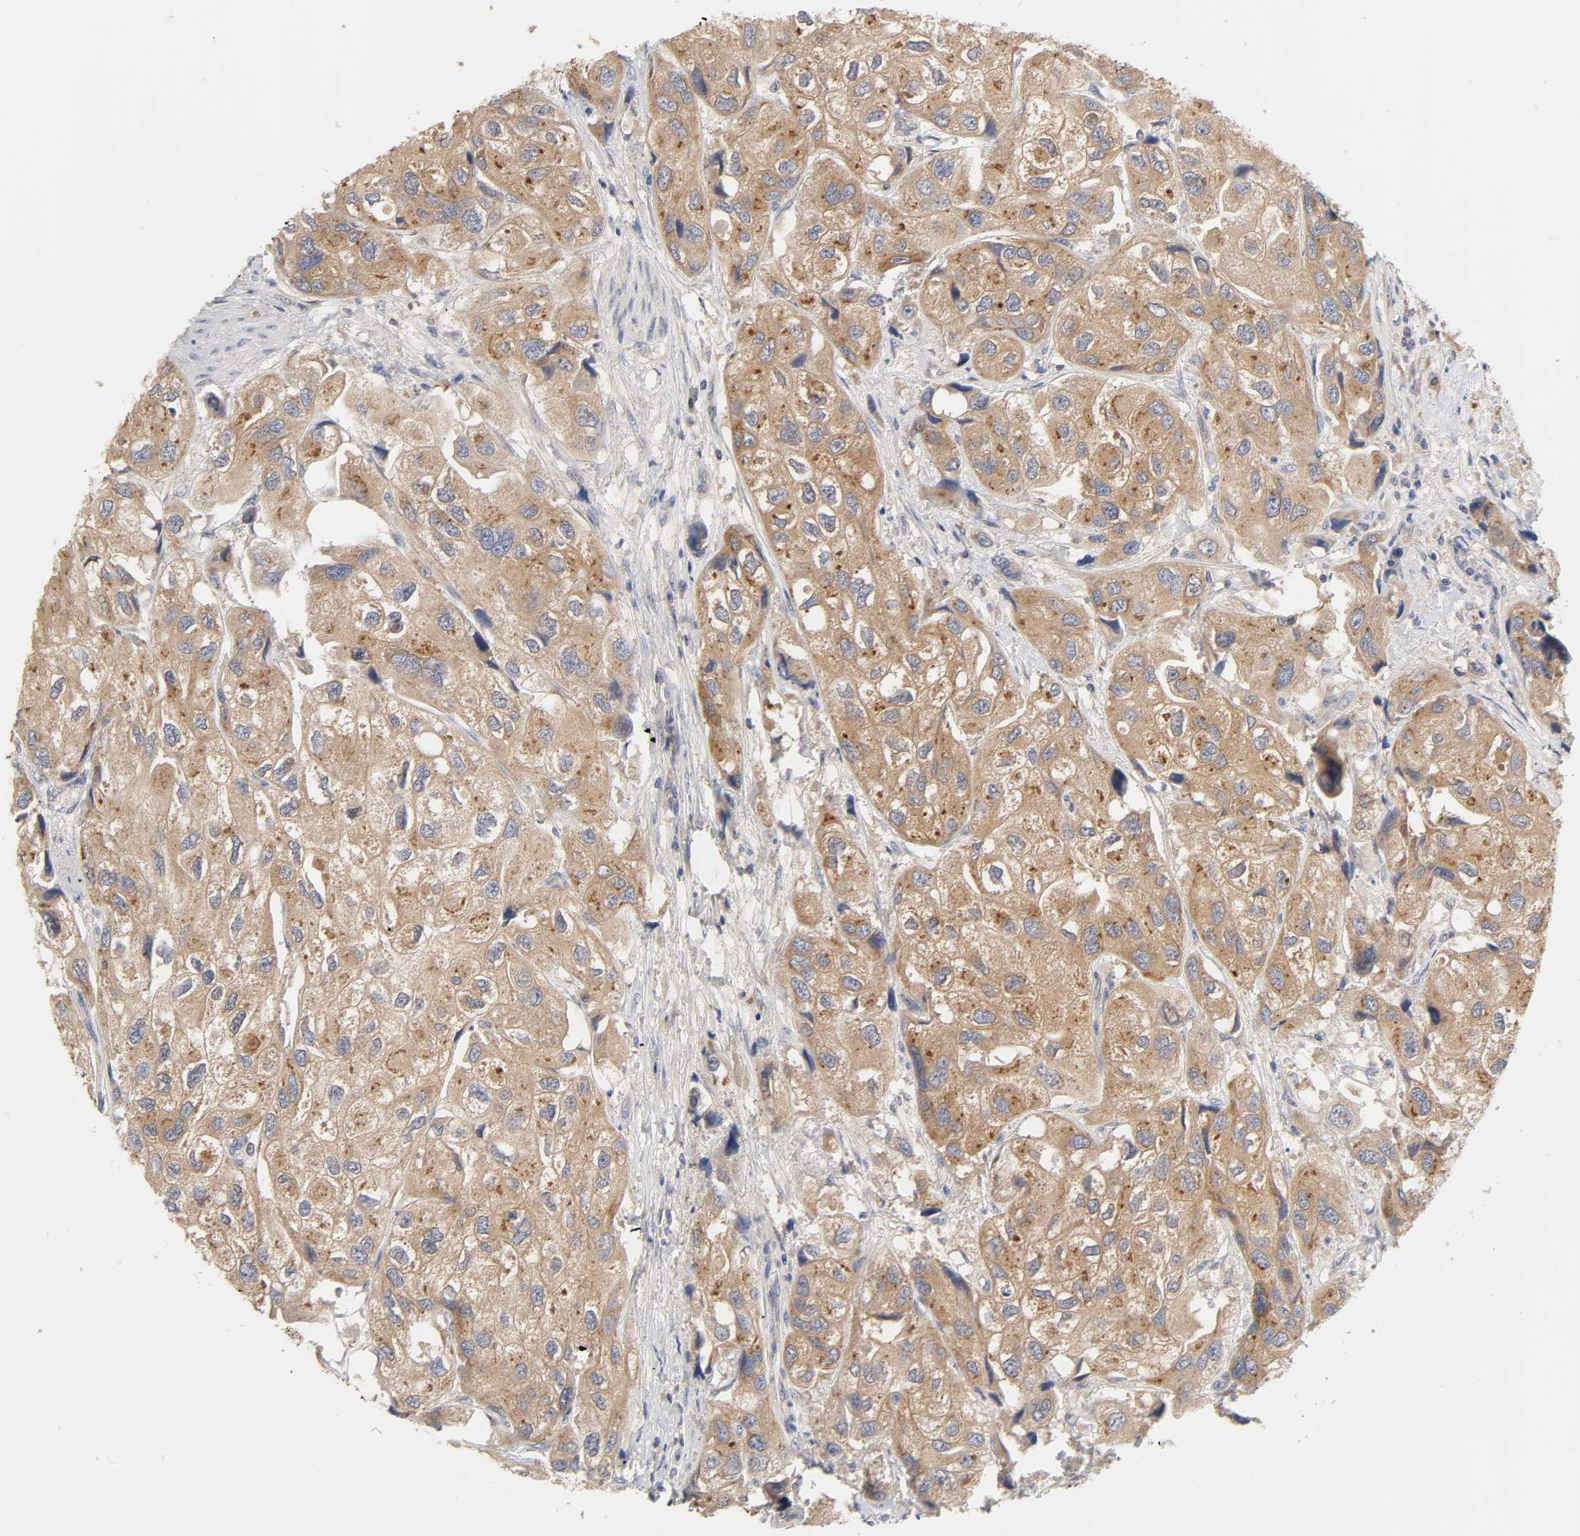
{"staining": {"intensity": "moderate", "quantity": ">75%", "location": "cytoplasmic/membranous"}, "tissue": "urothelial cancer", "cell_type": "Tumor cells", "image_type": "cancer", "snomed": [{"axis": "morphology", "description": "Urothelial carcinoma, High grade"}, {"axis": "topography", "description": "Urinary bladder"}], "caption": "This photomicrograph displays immunohistochemistry (IHC) staining of high-grade urothelial carcinoma, with medium moderate cytoplasmic/membranous expression in about >75% of tumor cells.", "gene": "C17orf75", "patient": {"sex": "female", "age": 64}}